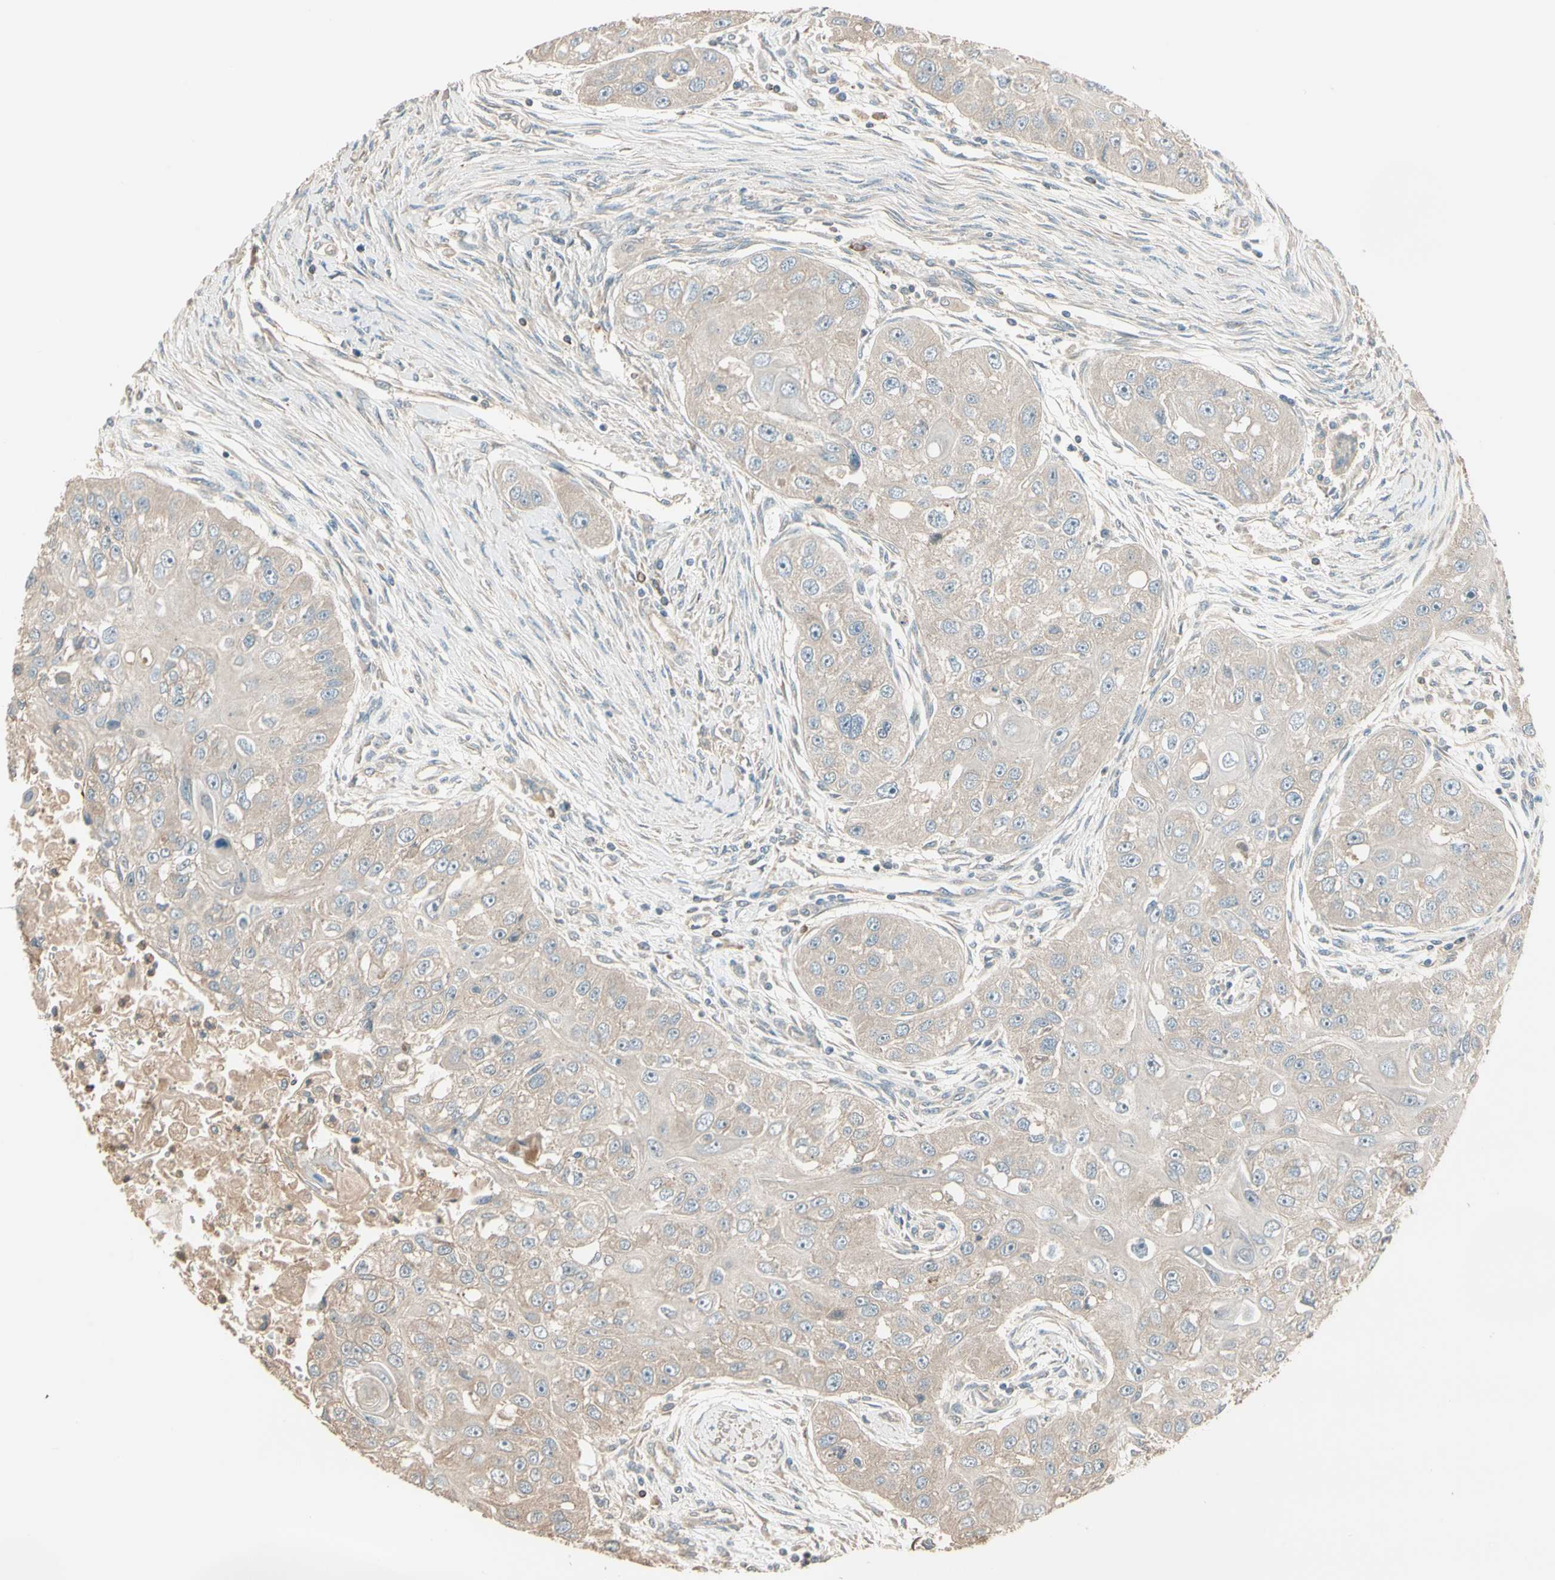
{"staining": {"intensity": "weak", "quantity": ">75%", "location": "cytoplasmic/membranous"}, "tissue": "head and neck cancer", "cell_type": "Tumor cells", "image_type": "cancer", "snomed": [{"axis": "morphology", "description": "Normal tissue, NOS"}, {"axis": "morphology", "description": "Squamous cell carcinoma, NOS"}, {"axis": "topography", "description": "Skeletal muscle"}, {"axis": "topography", "description": "Head-Neck"}], "caption": "Human head and neck cancer stained for a protein (brown) shows weak cytoplasmic/membranous positive positivity in about >75% of tumor cells.", "gene": "TNFRSF21", "patient": {"sex": "male", "age": 51}}